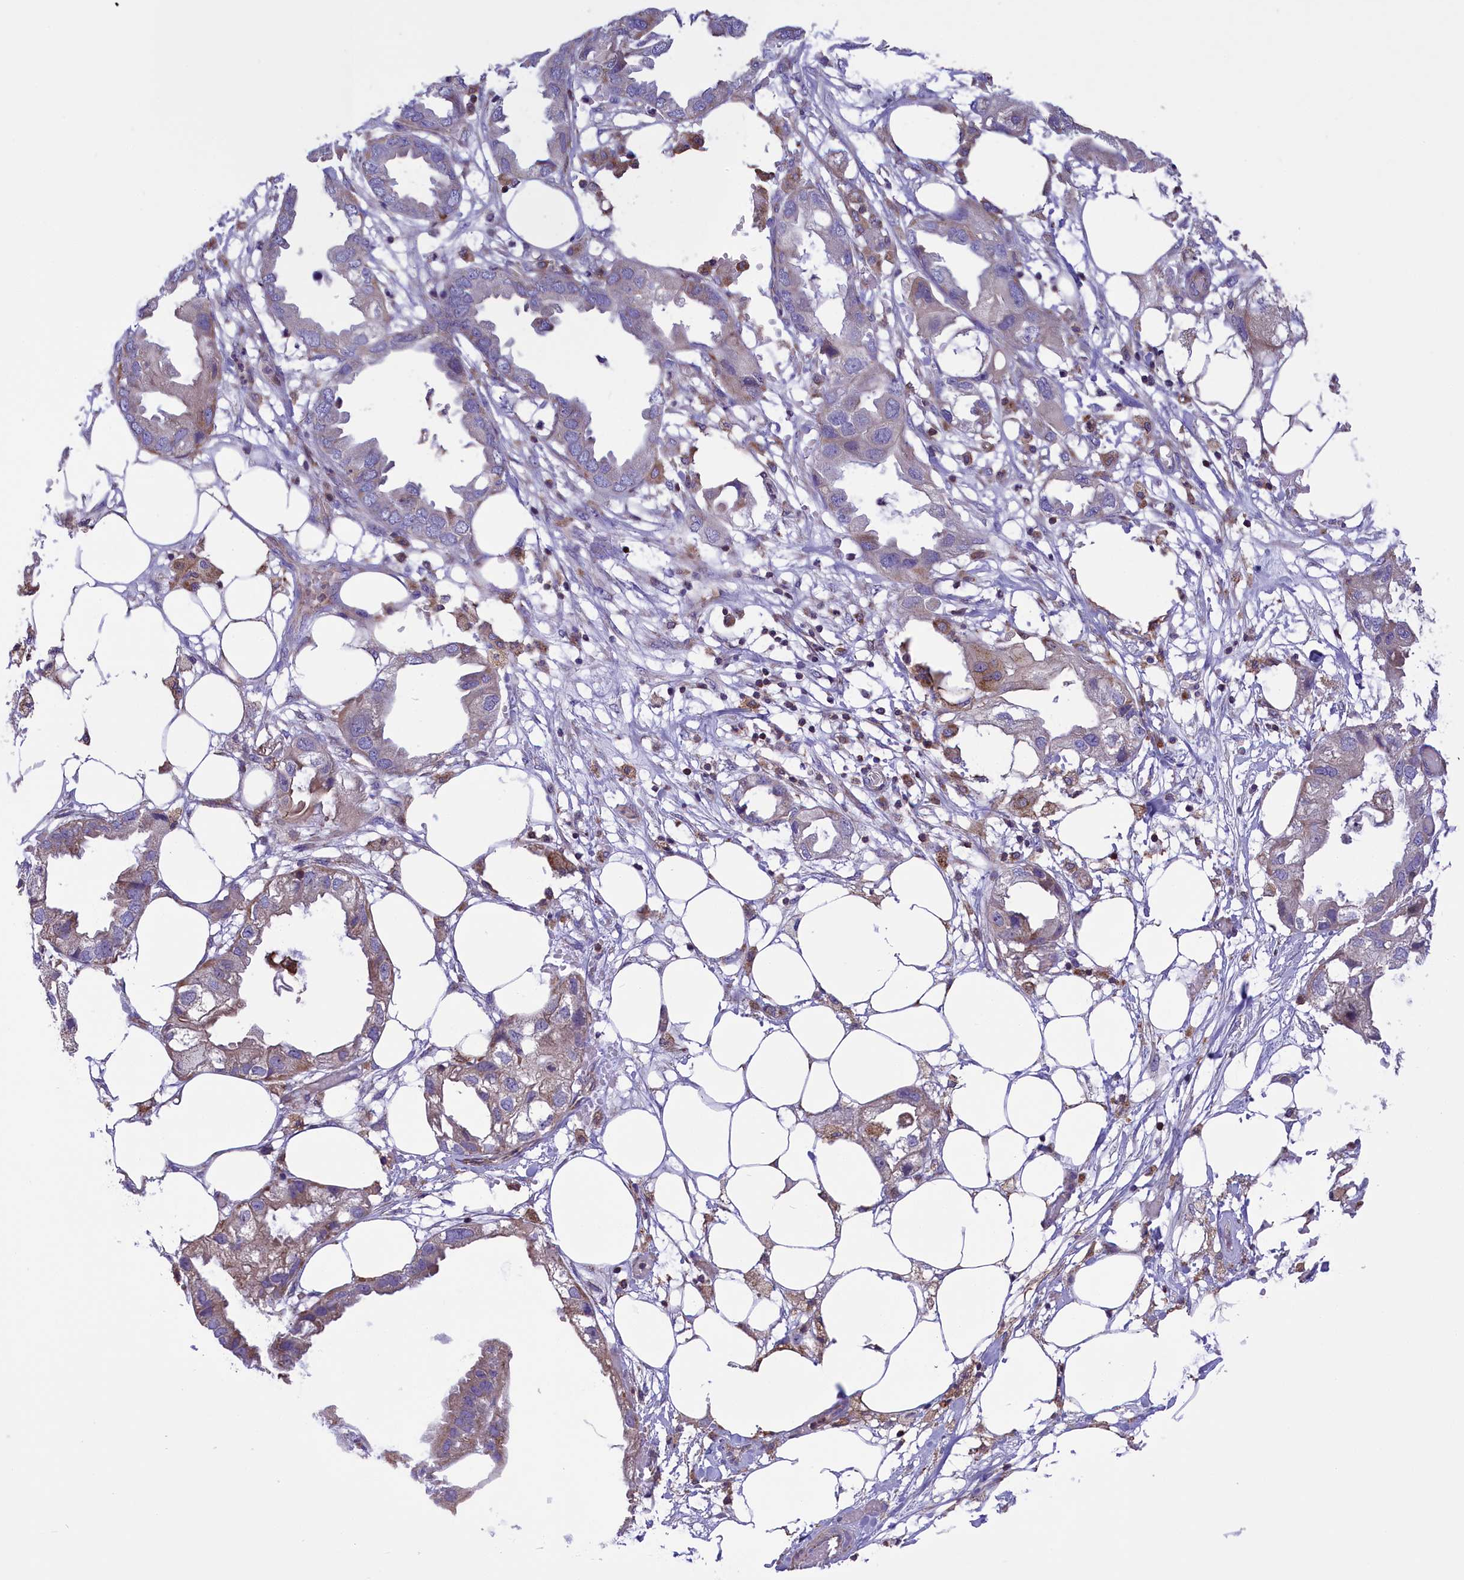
{"staining": {"intensity": "weak", "quantity": "25%-75%", "location": "cytoplasmic/membranous"}, "tissue": "endometrial cancer", "cell_type": "Tumor cells", "image_type": "cancer", "snomed": [{"axis": "morphology", "description": "Adenocarcinoma, NOS"}, {"axis": "morphology", "description": "Adenocarcinoma, metastatic, NOS"}, {"axis": "topography", "description": "Adipose tissue"}, {"axis": "topography", "description": "Endometrium"}], "caption": "Human adenocarcinoma (endometrial) stained for a protein (brown) demonstrates weak cytoplasmic/membranous positive expression in about 25%-75% of tumor cells.", "gene": "CORO7-PAM16", "patient": {"sex": "female", "age": 67}}